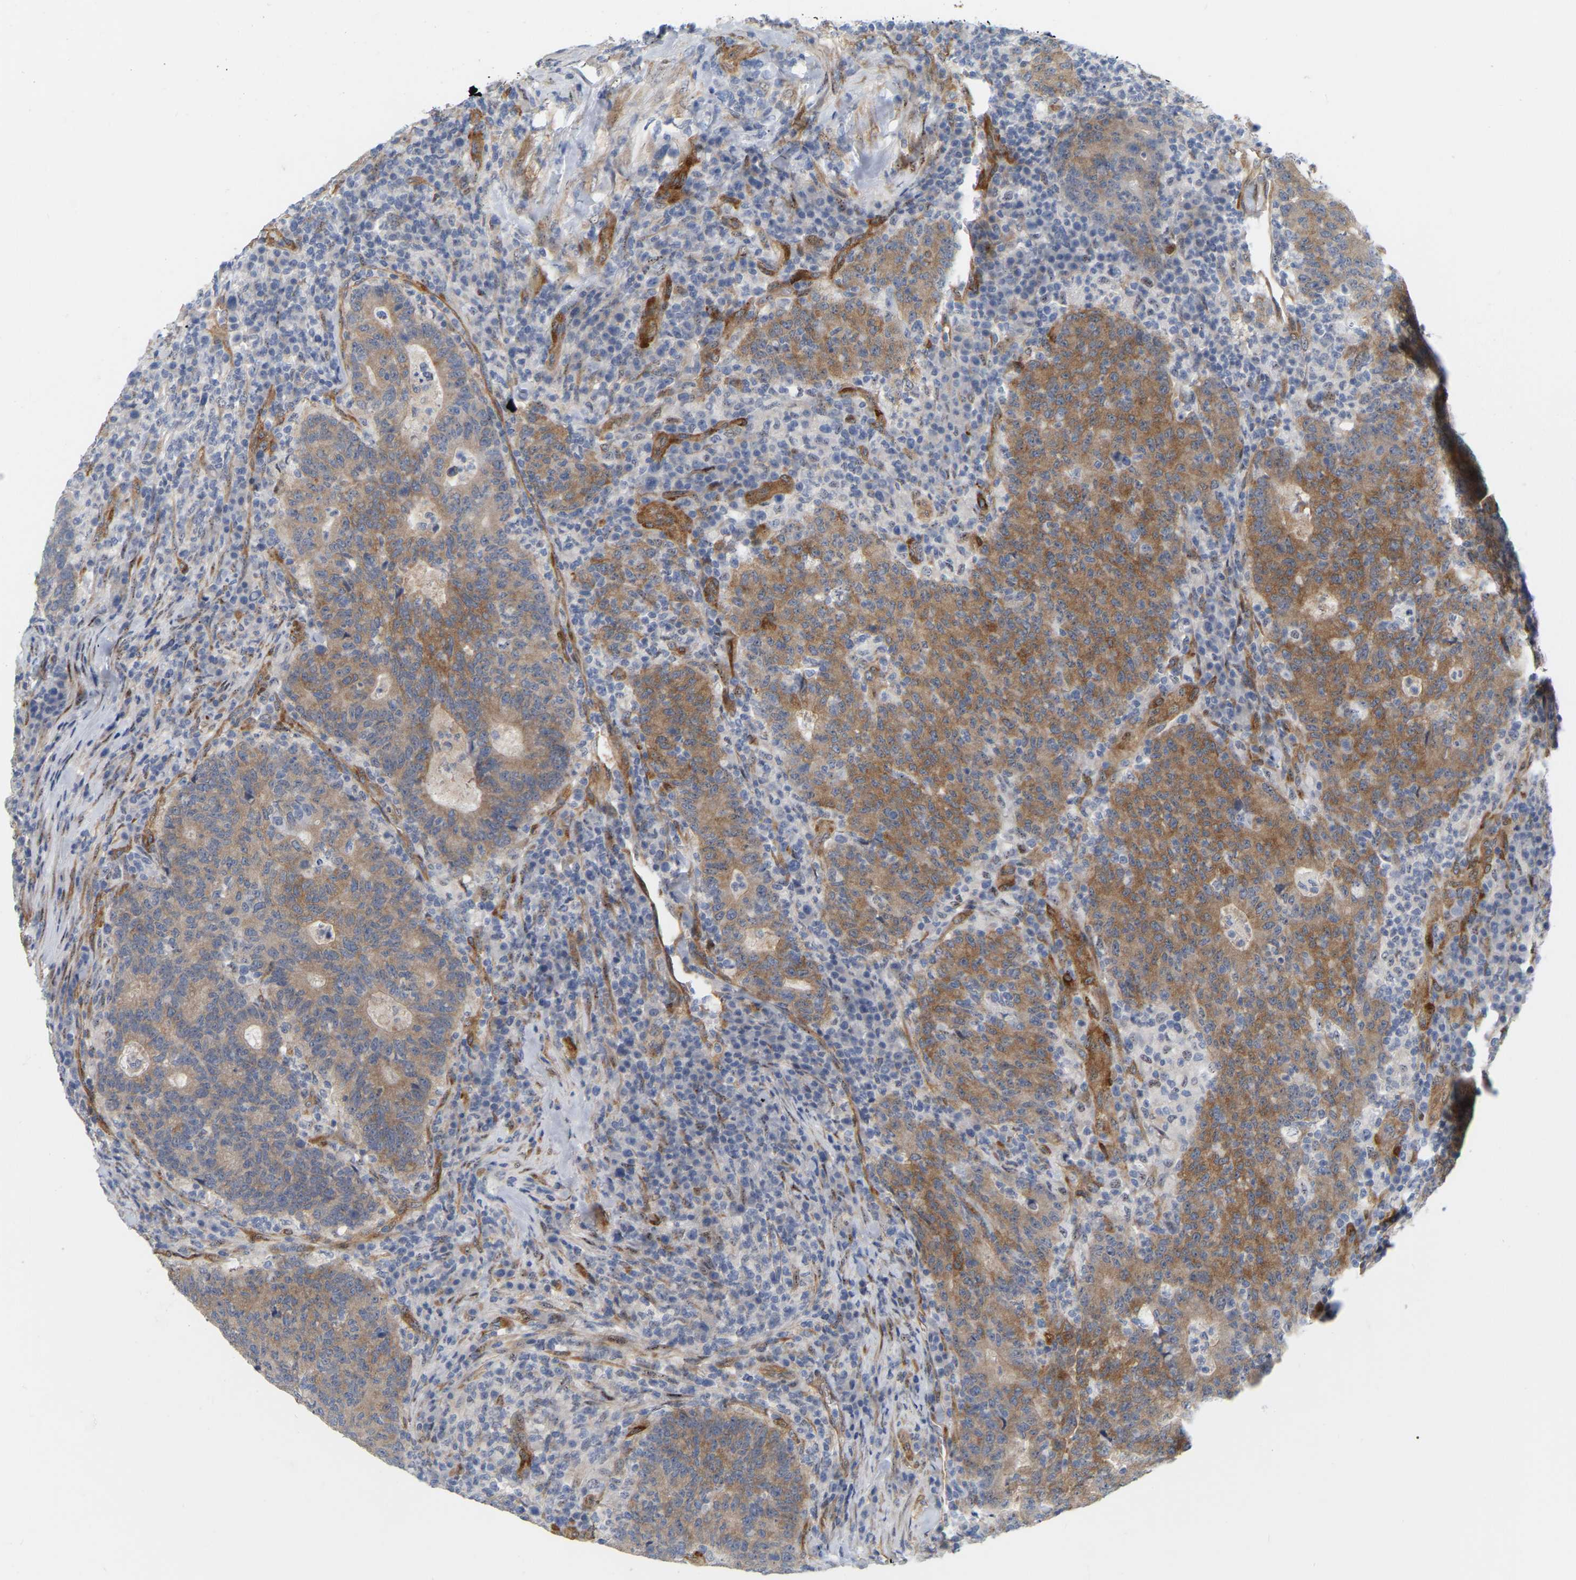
{"staining": {"intensity": "strong", "quantity": ">75%", "location": "cytoplasmic/membranous"}, "tissue": "colorectal cancer", "cell_type": "Tumor cells", "image_type": "cancer", "snomed": [{"axis": "morphology", "description": "Adenocarcinoma, NOS"}, {"axis": "topography", "description": "Colon"}], "caption": "This is an image of IHC staining of colorectal adenocarcinoma, which shows strong staining in the cytoplasmic/membranous of tumor cells.", "gene": "RAPH1", "patient": {"sex": "female", "age": 75}}